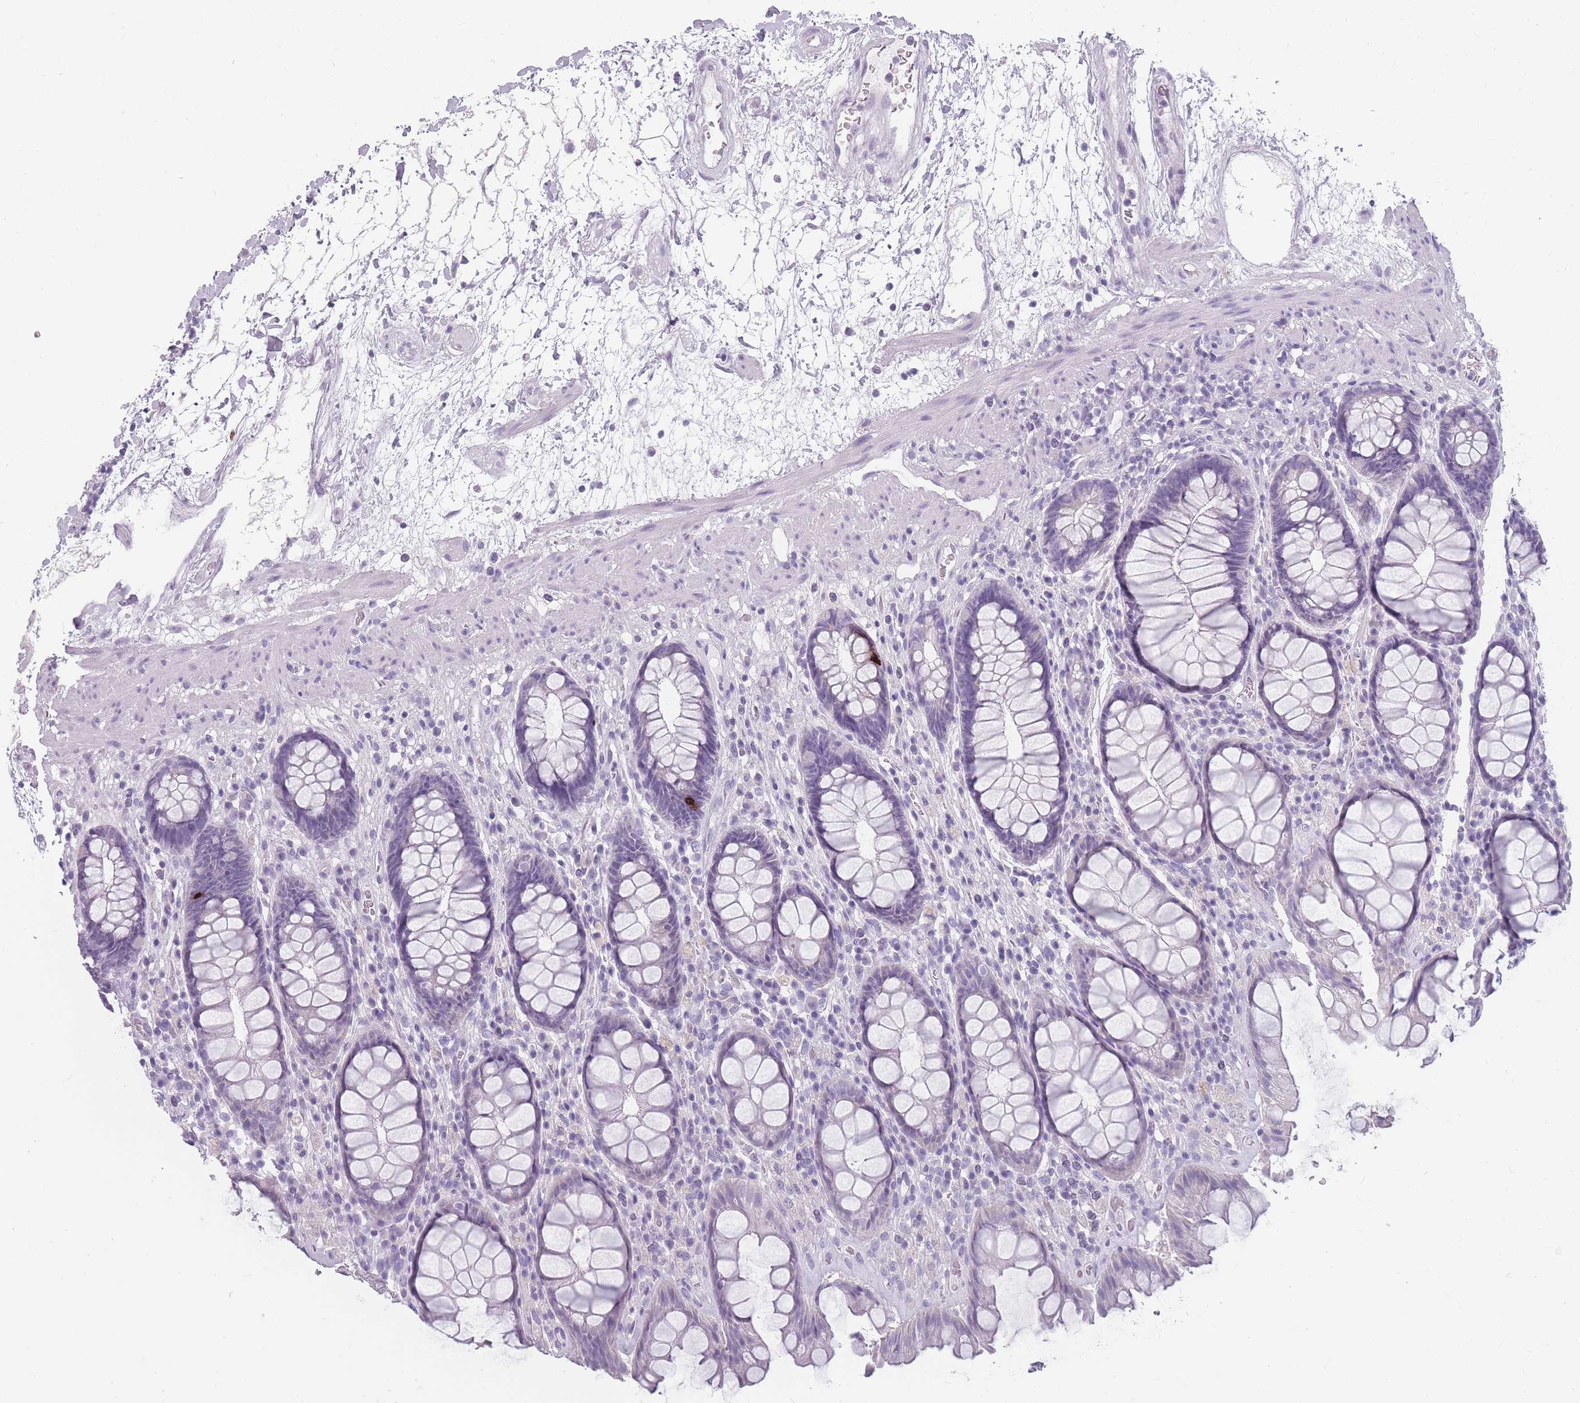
{"staining": {"intensity": "strong", "quantity": "<25%", "location": "cytoplasmic/membranous"}, "tissue": "rectum", "cell_type": "Glandular cells", "image_type": "normal", "snomed": [{"axis": "morphology", "description": "Normal tissue, NOS"}, {"axis": "topography", "description": "Rectum"}], "caption": "The photomicrograph displays a brown stain indicating the presence of a protein in the cytoplasmic/membranous of glandular cells in rectum. The staining was performed using DAB to visualize the protein expression in brown, while the nuclei were stained in blue with hematoxylin (Magnification: 20x).", "gene": "CCNO", "patient": {"sex": "male", "age": 64}}